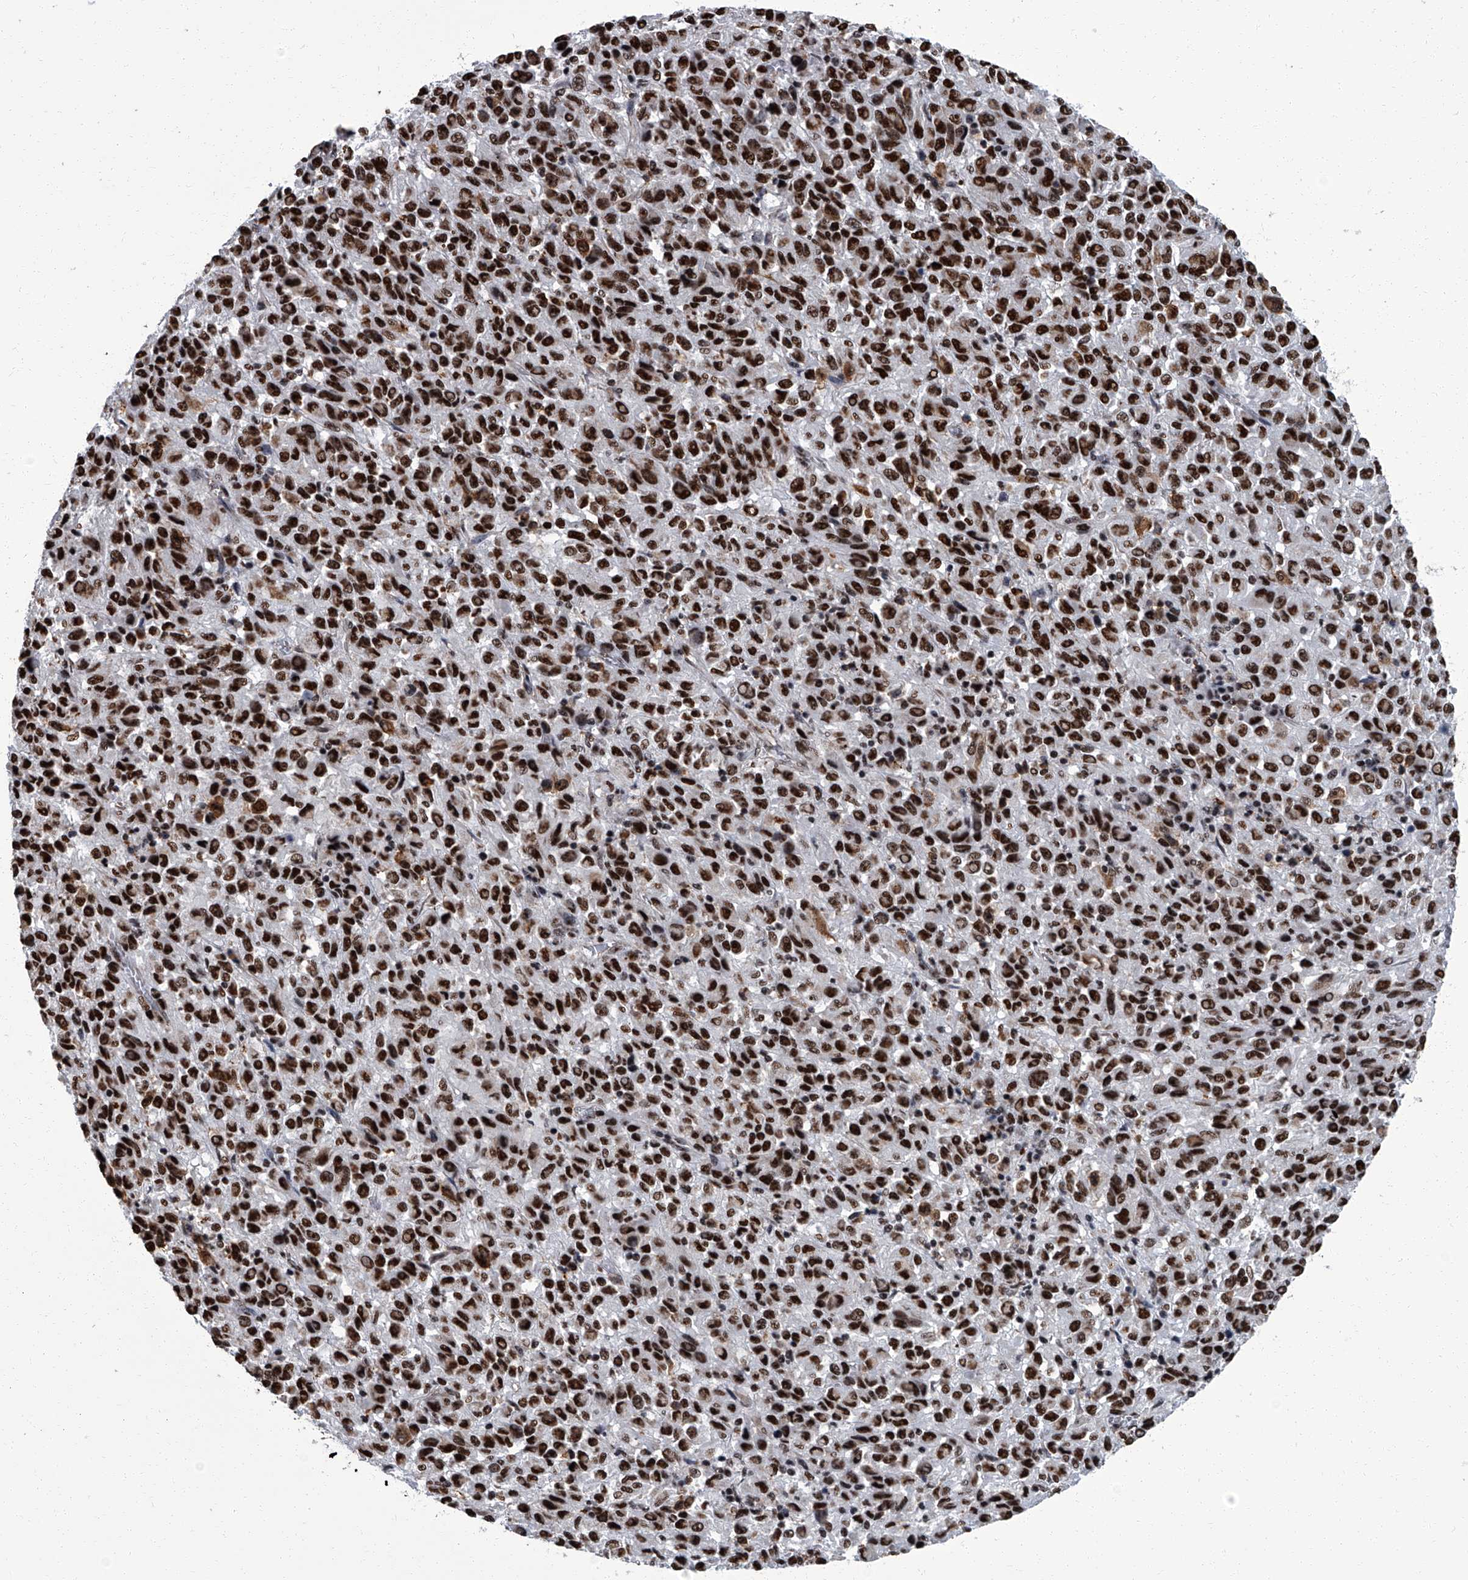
{"staining": {"intensity": "strong", "quantity": ">75%", "location": "nuclear"}, "tissue": "melanoma", "cell_type": "Tumor cells", "image_type": "cancer", "snomed": [{"axis": "morphology", "description": "Malignant melanoma, Metastatic site"}, {"axis": "topography", "description": "Lung"}], "caption": "IHC micrograph of human melanoma stained for a protein (brown), which reveals high levels of strong nuclear staining in approximately >75% of tumor cells.", "gene": "ZNF518B", "patient": {"sex": "male", "age": 64}}